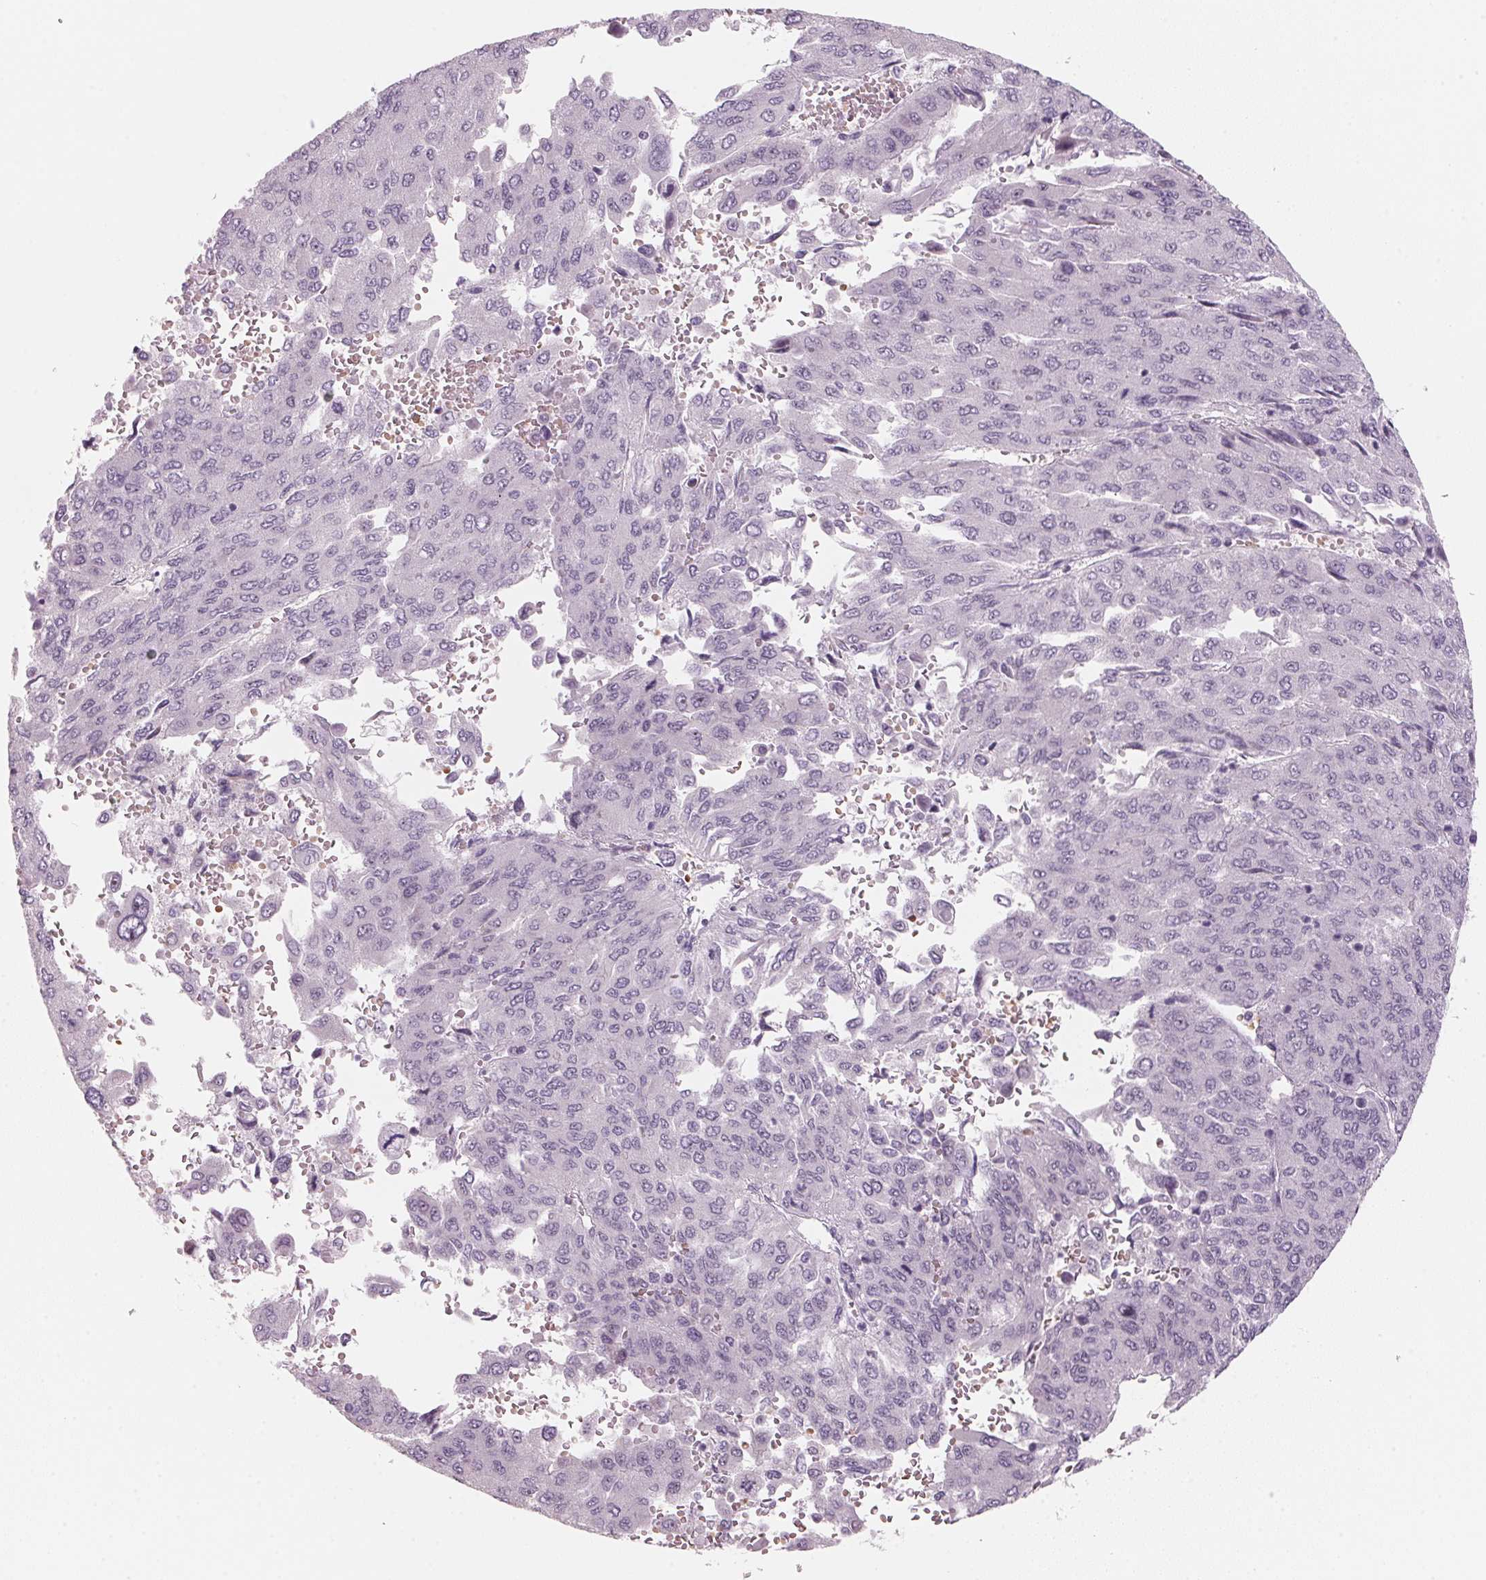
{"staining": {"intensity": "negative", "quantity": "none", "location": "none"}, "tissue": "liver cancer", "cell_type": "Tumor cells", "image_type": "cancer", "snomed": [{"axis": "morphology", "description": "Carcinoma, Hepatocellular, NOS"}, {"axis": "topography", "description": "Liver"}], "caption": "IHC of human hepatocellular carcinoma (liver) shows no staining in tumor cells.", "gene": "DNTTIP2", "patient": {"sex": "female", "age": 41}}